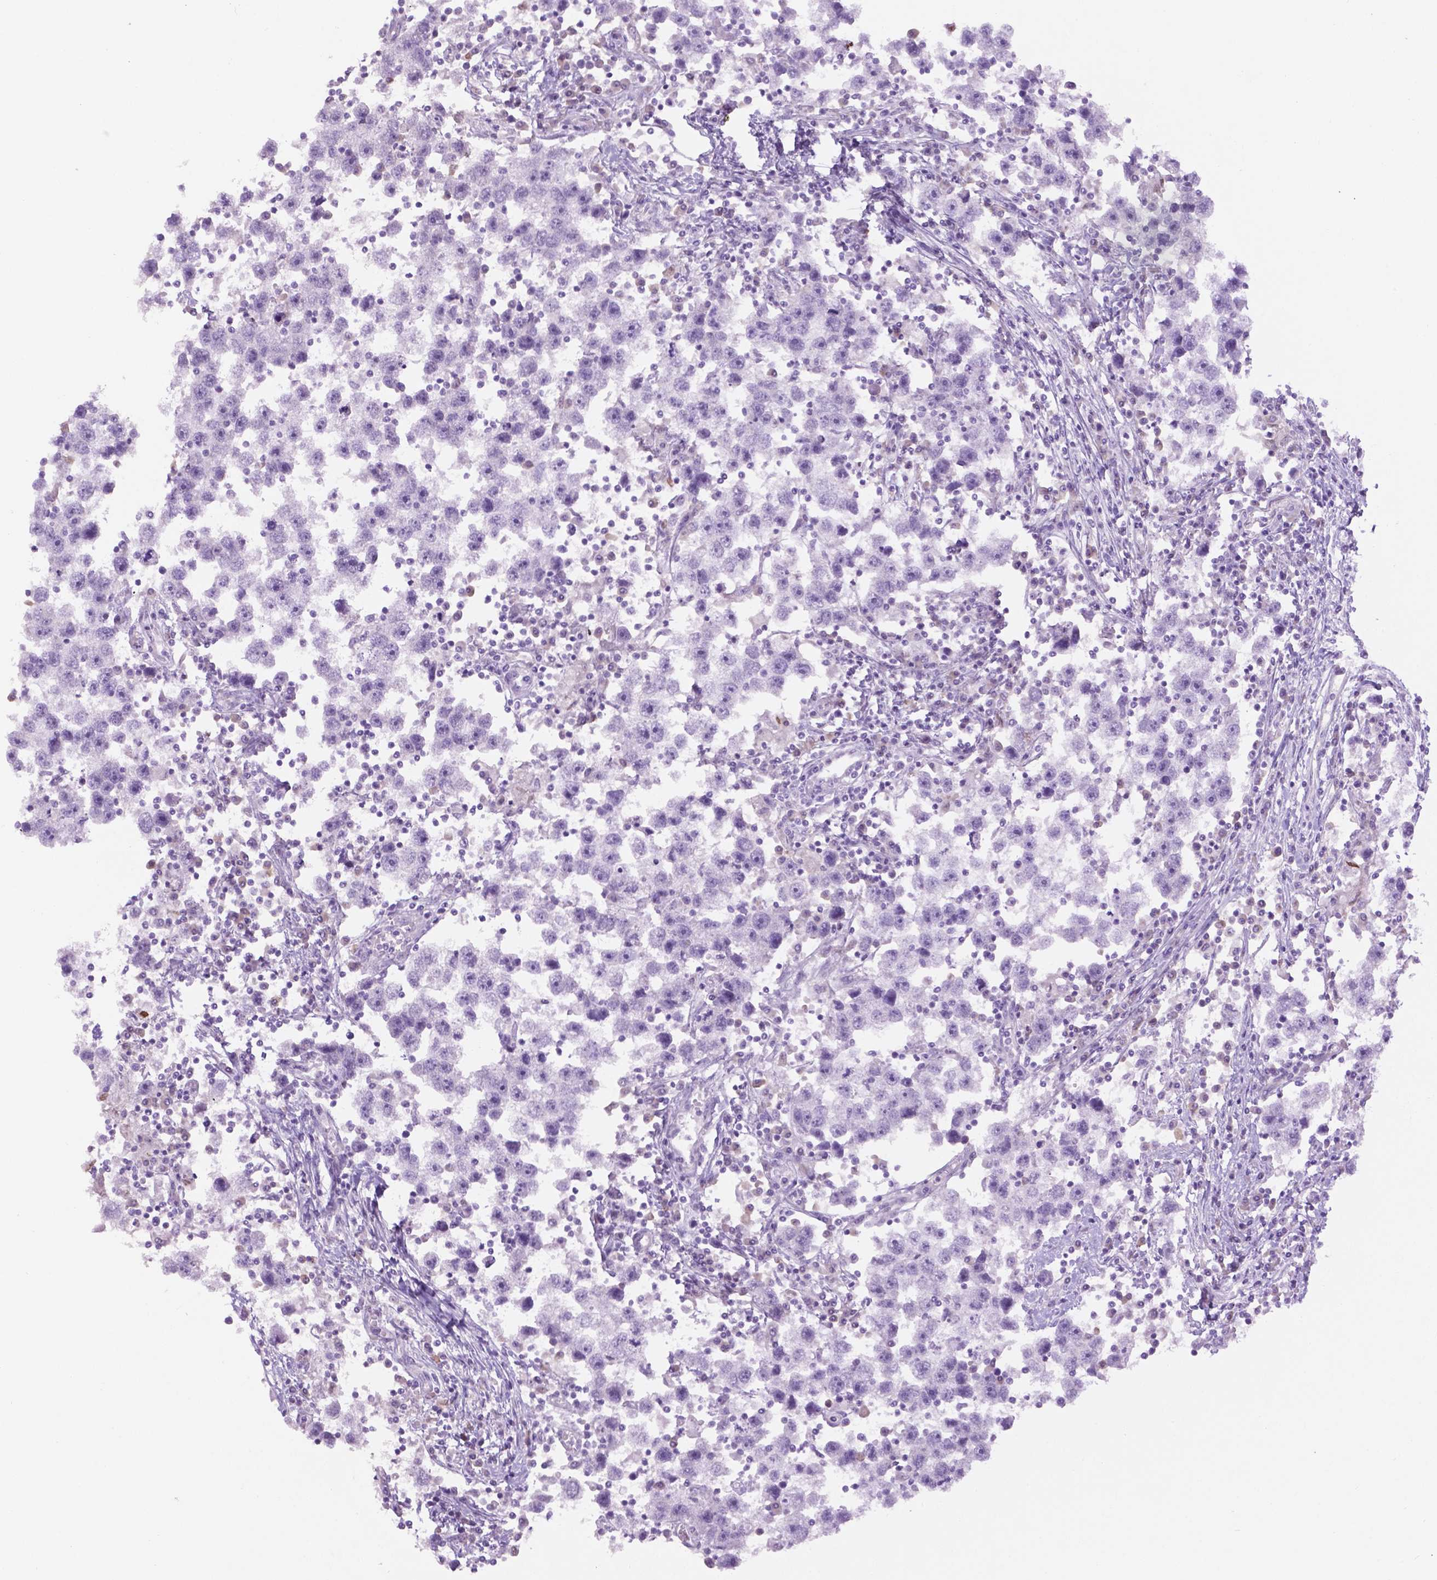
{"staining": {"intensity": "negative", "quantity": "none", "location": "none"}, "tissue": "testis cancer", "cell_type": "Tumor cells", "image_type": "cancer", "snomed": [{"axis": "morphology", "description": "Seminoma, NOS"}, {"axis": "topography", "description": "Testis"}], "caption": "High magnification brightfield microscopy of testis cancer stained with DAB (brown) and counterstained with hematoxylin (blue): tumor cells show no significant staining.", "gene": "PHGR1", "patient": {"sex": "male", "age": 30}}